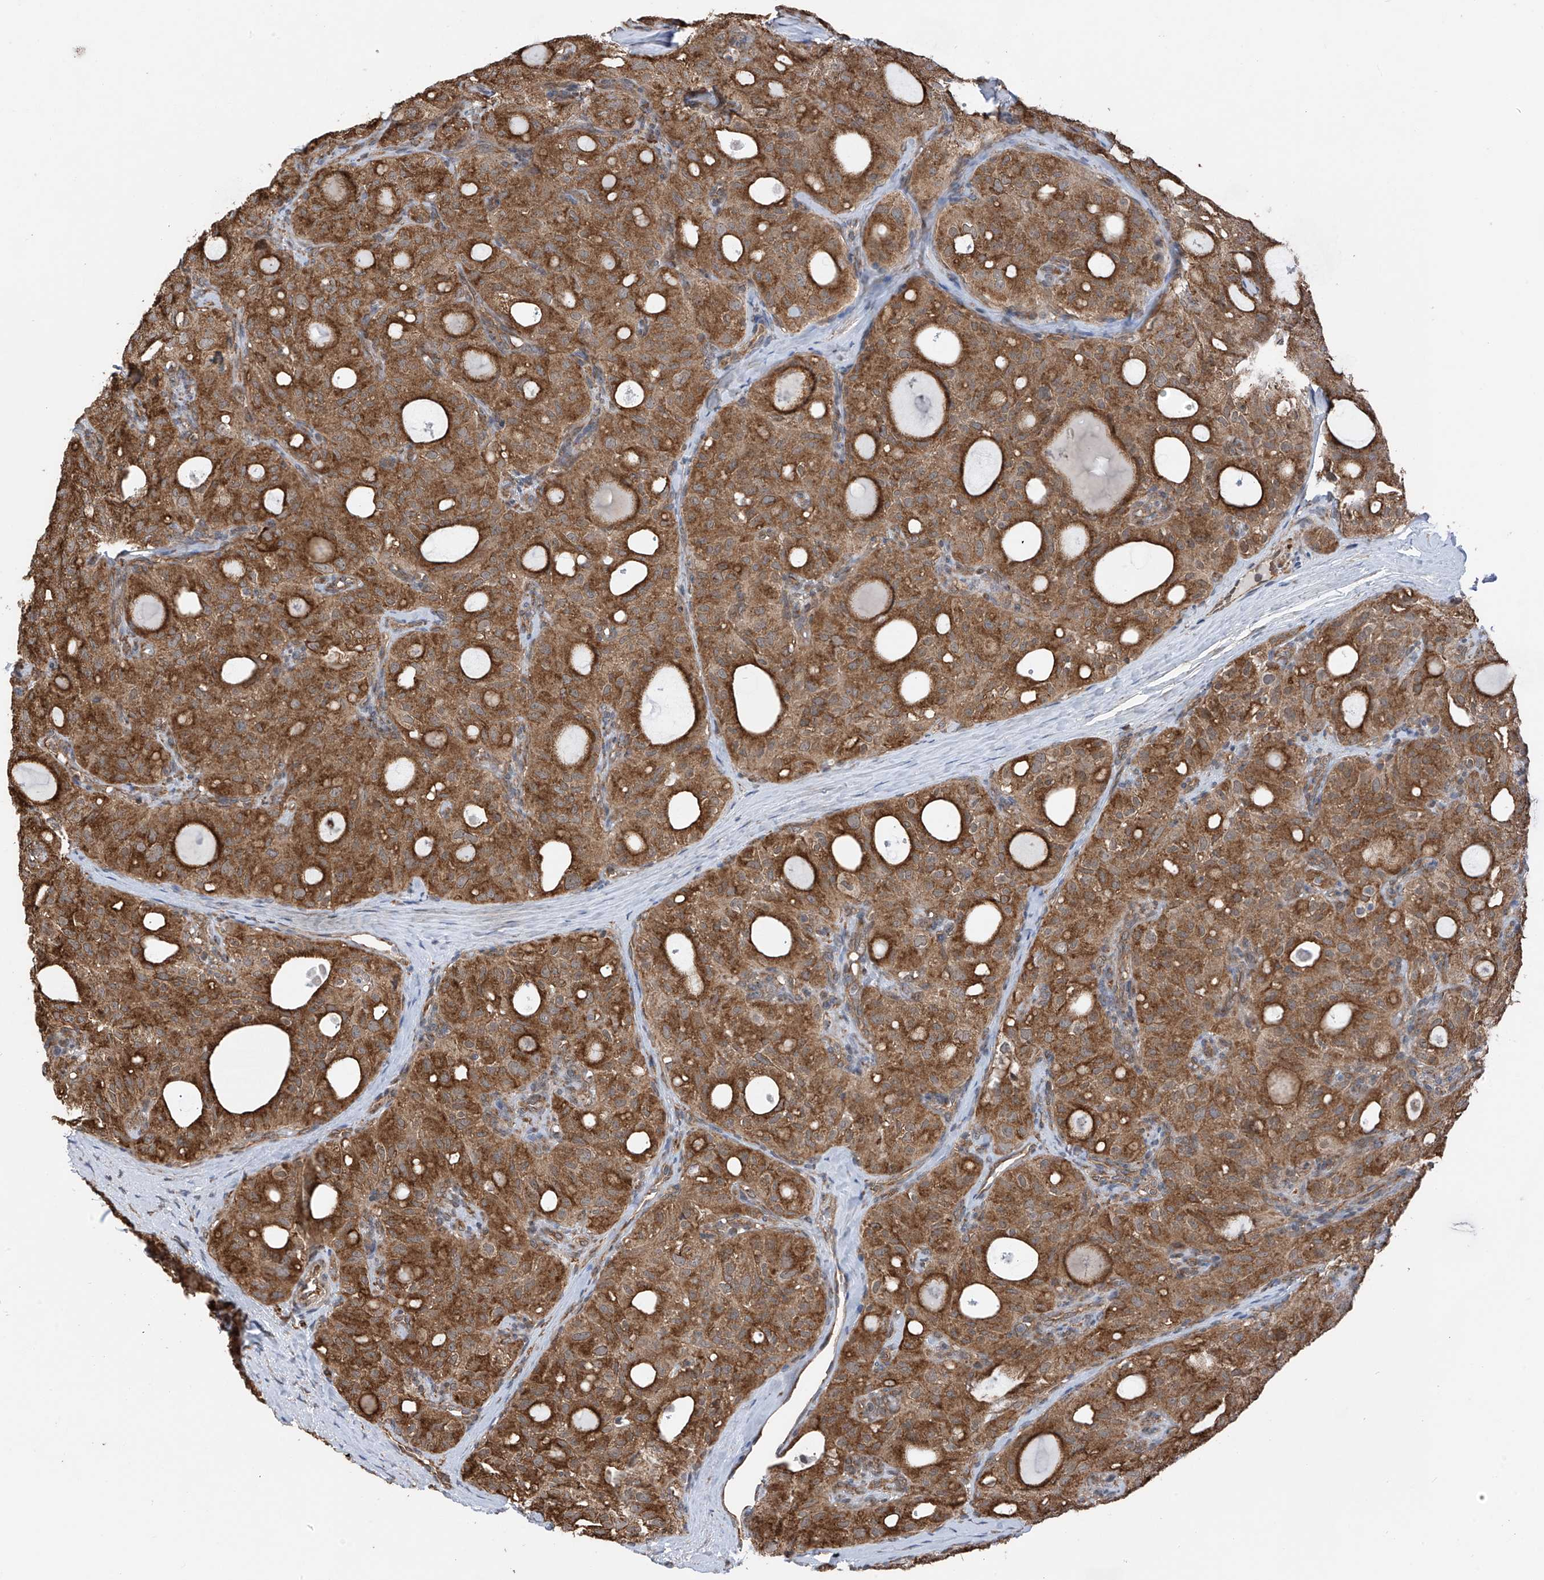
{"staining": {"intensity": "moderate", "quantity": ">75%", "location": "cytoplasmic/membranous"}, "tissue": "thyroid cancer", "cell_type": "Tumor cells", "image_type": "cancer", "snomed": [{"axis": "morphology", "description": "Follicular adenoma carcinoma, NOS"}, {"axis": "topography", "description": "Thyroid gland"}], "caption": "Immunohistochemical staining of human follicular adenoma carcinoma (thyroid) reveals medium levels of moderate cytoplasmic/membranous positivity in about >75% of tumor cells.", "gene": "ZNF189", "patient": {"sex": "male", "age": 75}}